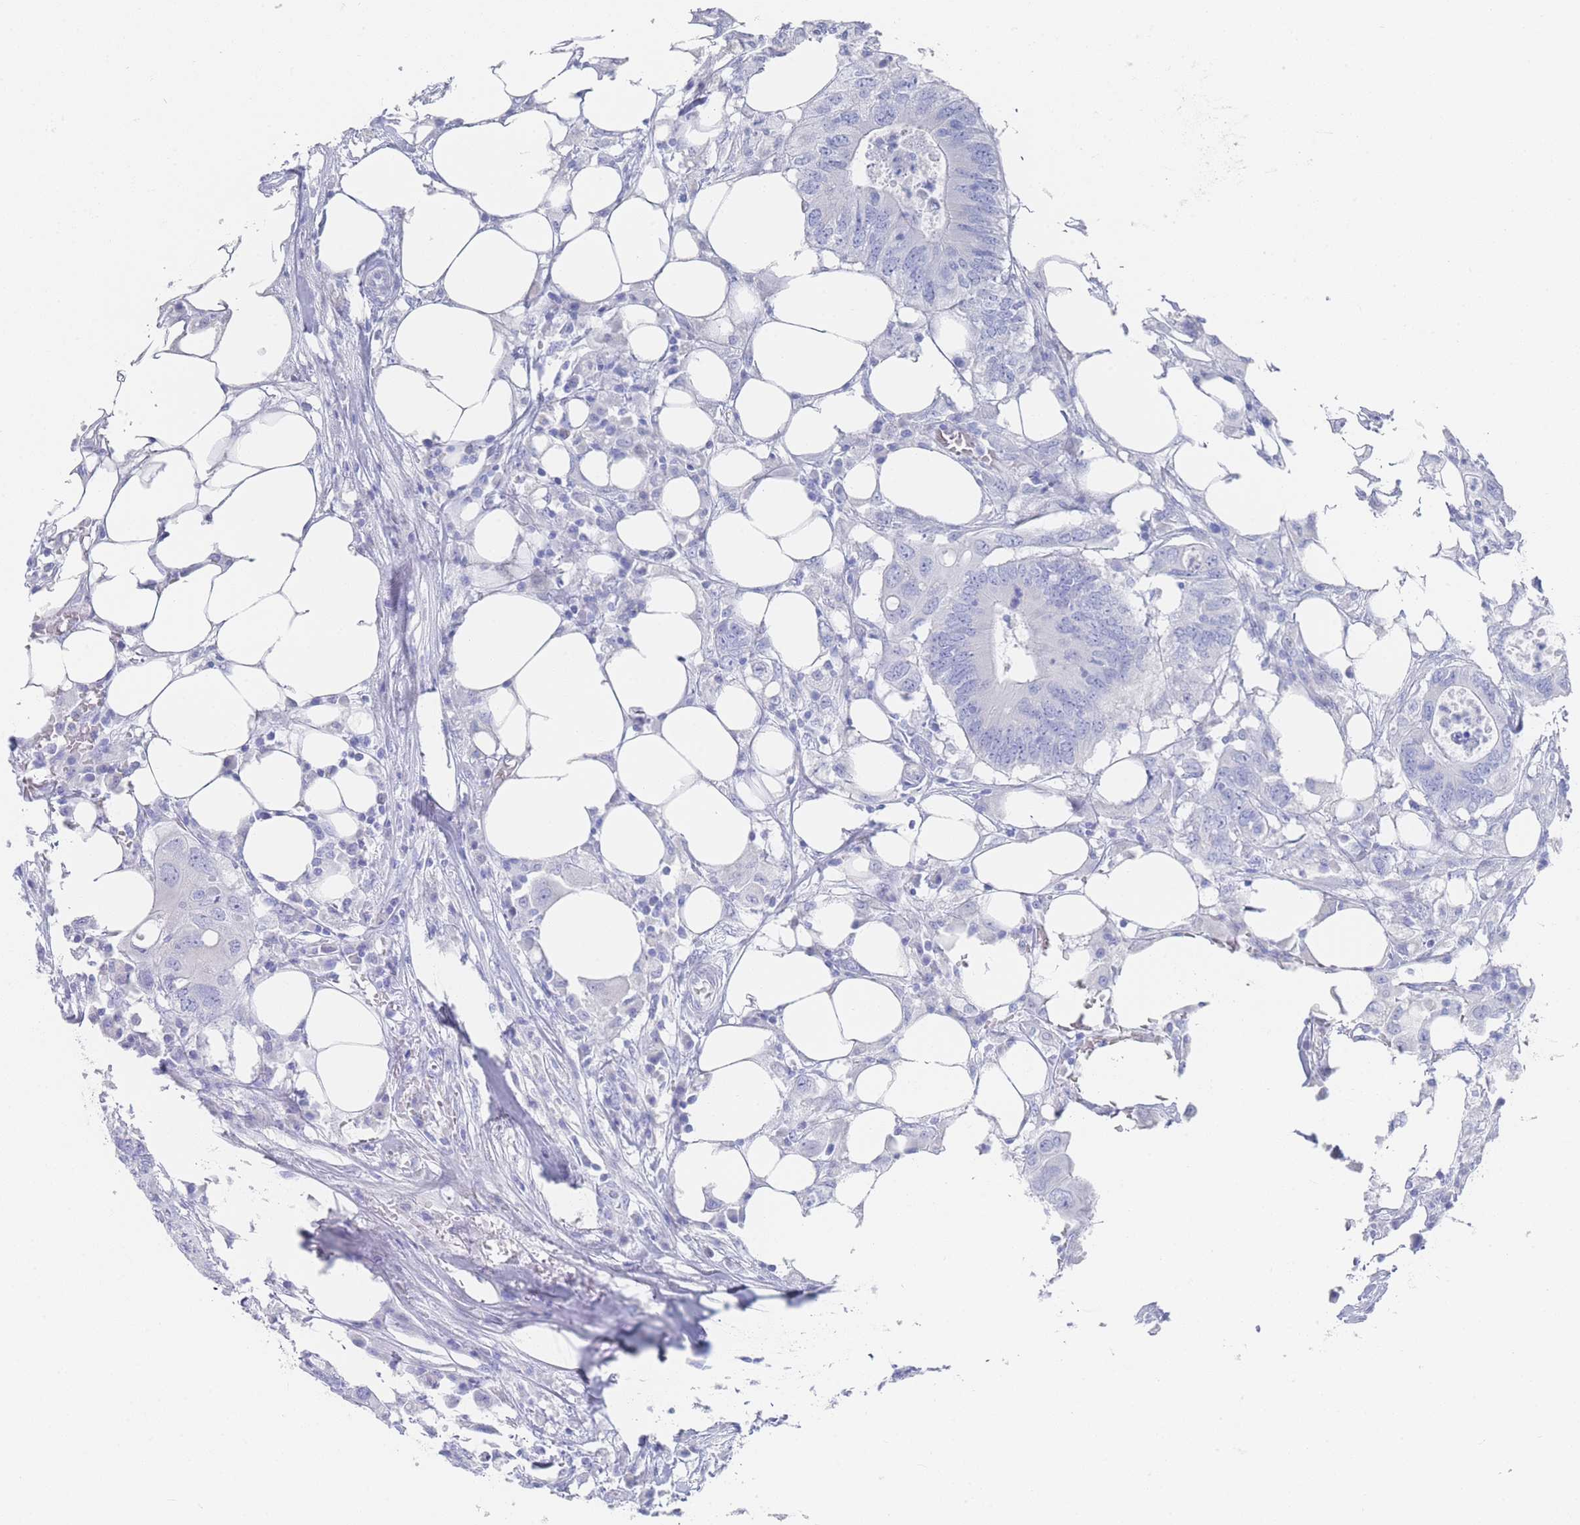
{"staining": {"intensity": "negative", "quantity": "none", "location": "none"}, "tissue": "colorectal cancer", "cell_type": "Tumor cells", "image_type": "cancer", "snomed": [{"axis": "morphology", "description": "Adenocarcinoma, NOS"}, {"axis": "topography", "description": "Colon"}], "caption": "Protein analysis of adenocarcinoma (colorectal) displays no significant expression in tumor cells.", "gene": "LRRC37A", "patient": {"sex": "male", "age": 71}}